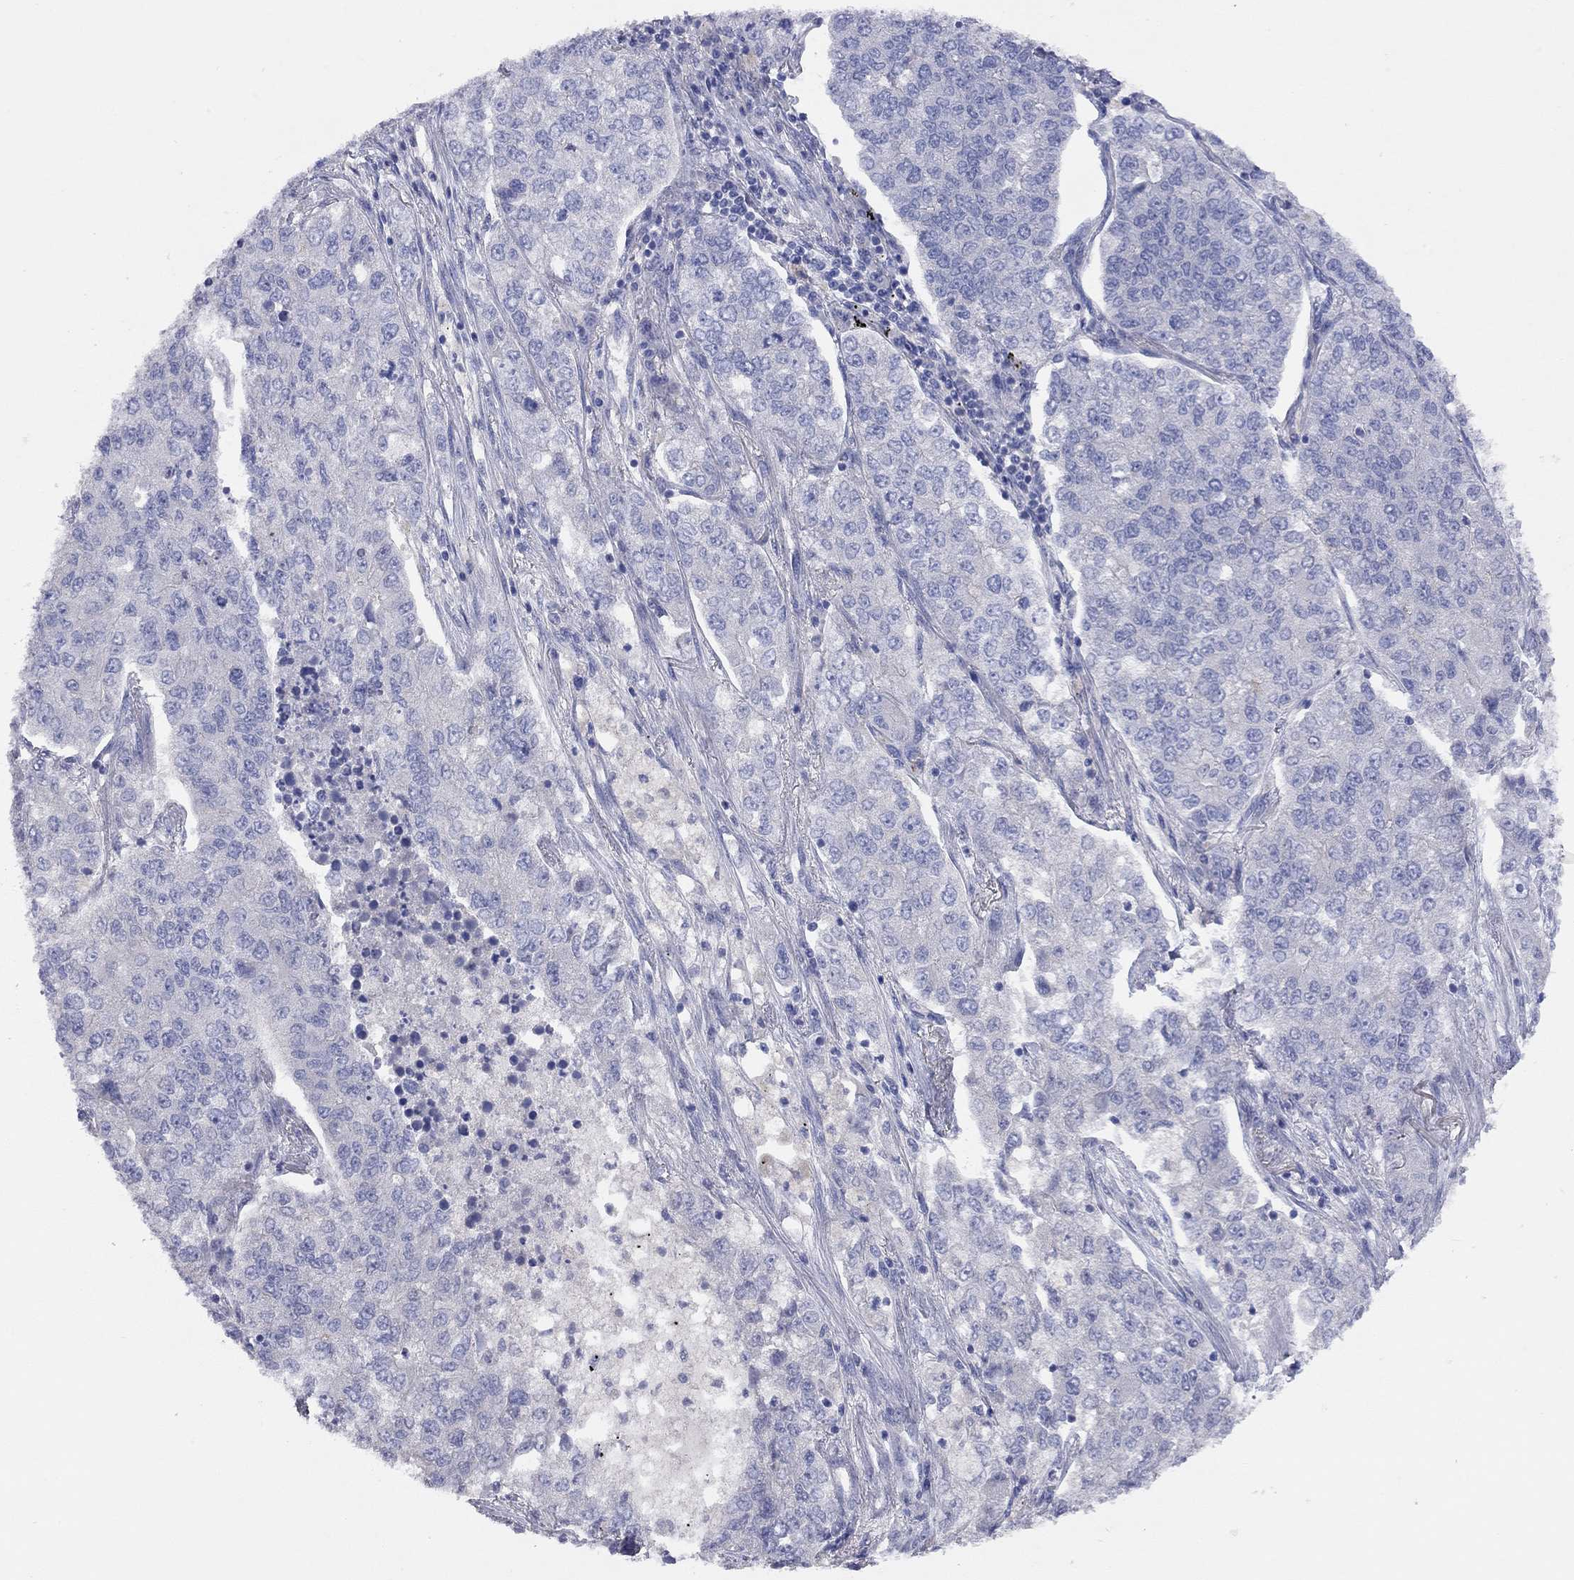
{"staining": {"intensity": "negative", "quantity": "none", "location": "none"}, "tissue": "lung cancer", "cell_type": "Tumor cells", "image_type": "cancer", "snomed": [{"axis": "morphology", "description": "Adenocarcinoma, NOS"}, {"axis": "topography", "description": "Lung"}], "caption": "The micrograph exhibits no staining of tumor cells in adenocarcinoma (lung).", "gene": "KCNB1", "patient": {"sex": "male", "age": 49}}